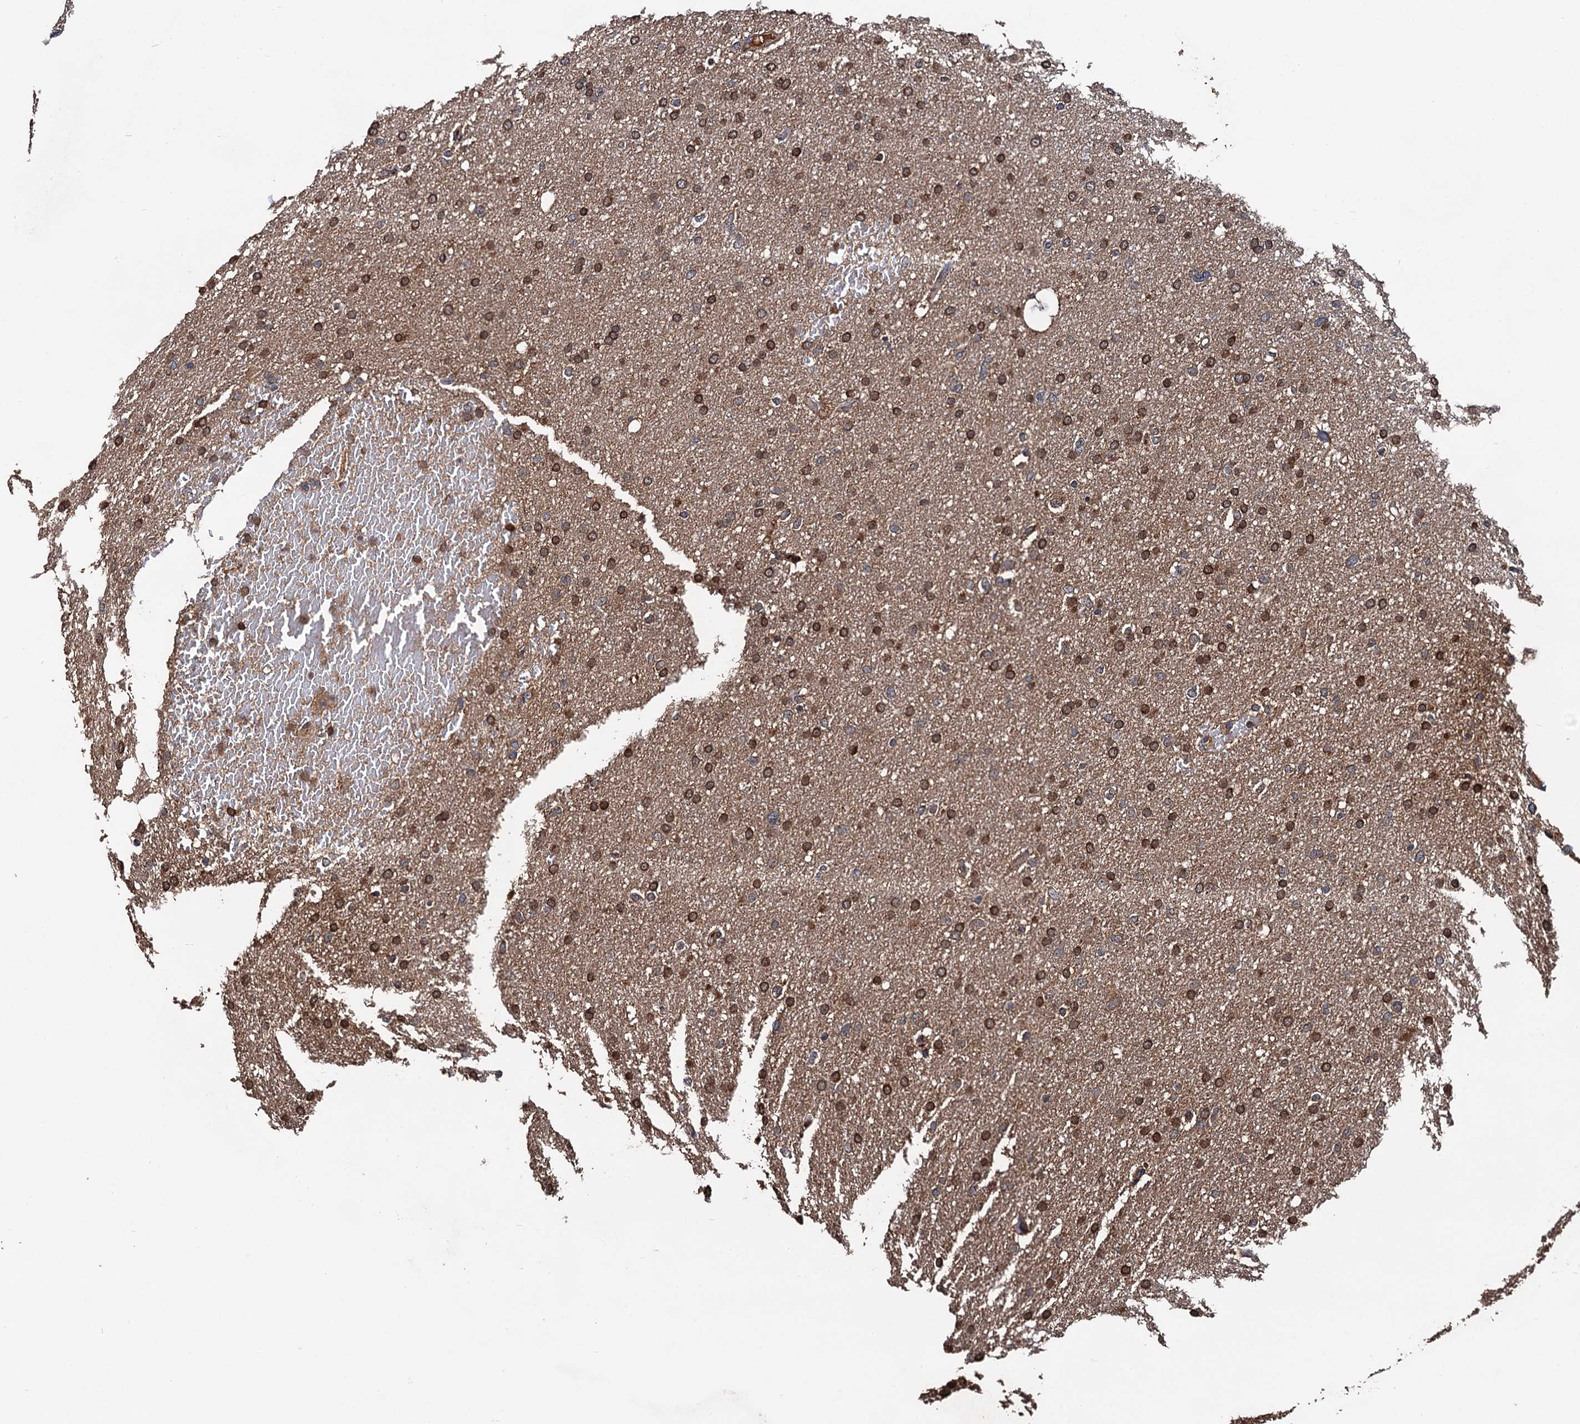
{"staining": {"intensity": "moderate", "quantity": ">75%", "location": "cytoplasmic/membranous"}, "tissue": "glioma", "cell_type": "Tumor cells", "image_type": "cancer", "snomed": [{"axis": "morphology", "description": "Glioma, malignant, High grade"}, {"axis": "topography", "description": "Cerebral cortex"}], "caption": "The histopathology image shows a brown stain indicating the presence of a protein in the cytoplasmic/membranous of tumor cells in glioma. The protein of interest is shown in brown color, while the nuclei are stained blue.", "gene": "RGS11", "patient": {"sex": "female", "age": 36}}